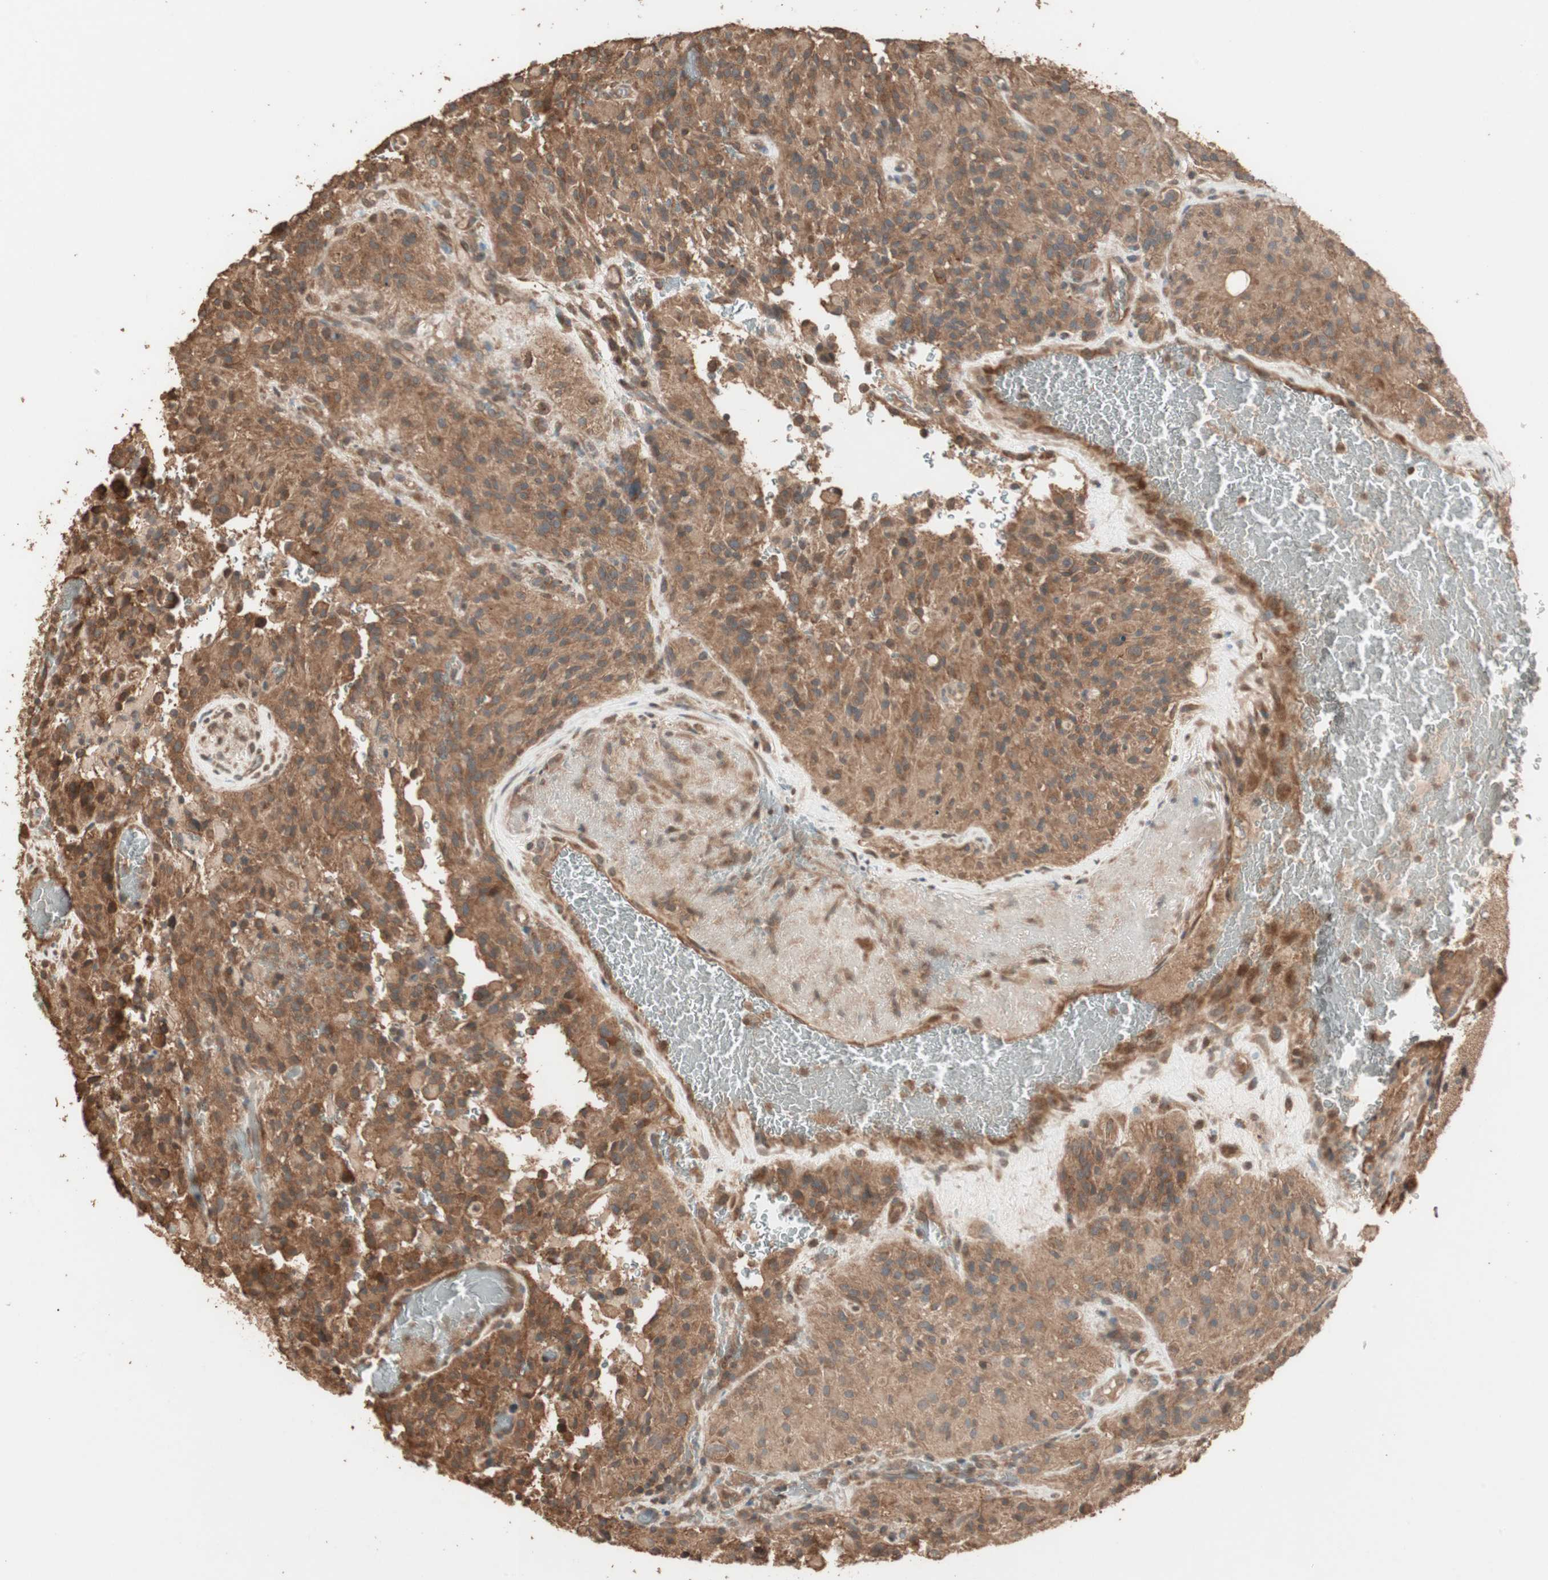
{"staining": {"intensity": "moderate", "quantity": ">75%", "location": "cytoplasmic/membranous"}, "tissue": "glioma", "cell_type": "Tumor cells", "image_type": "cancer", "snomed": [{"axis": "morphology", "description": "Glioma, malignant, High grade"}, {"axis": "topography", "description": "Brain"}], "caption": "There is medium levels of moderate cytoplasmic/membranous expression in tumor cells of glioma, as demonstrated by immunohistochemical staining (brown color).", "gene": "USP20", "patient": {"sex": "male", "age": 71}}